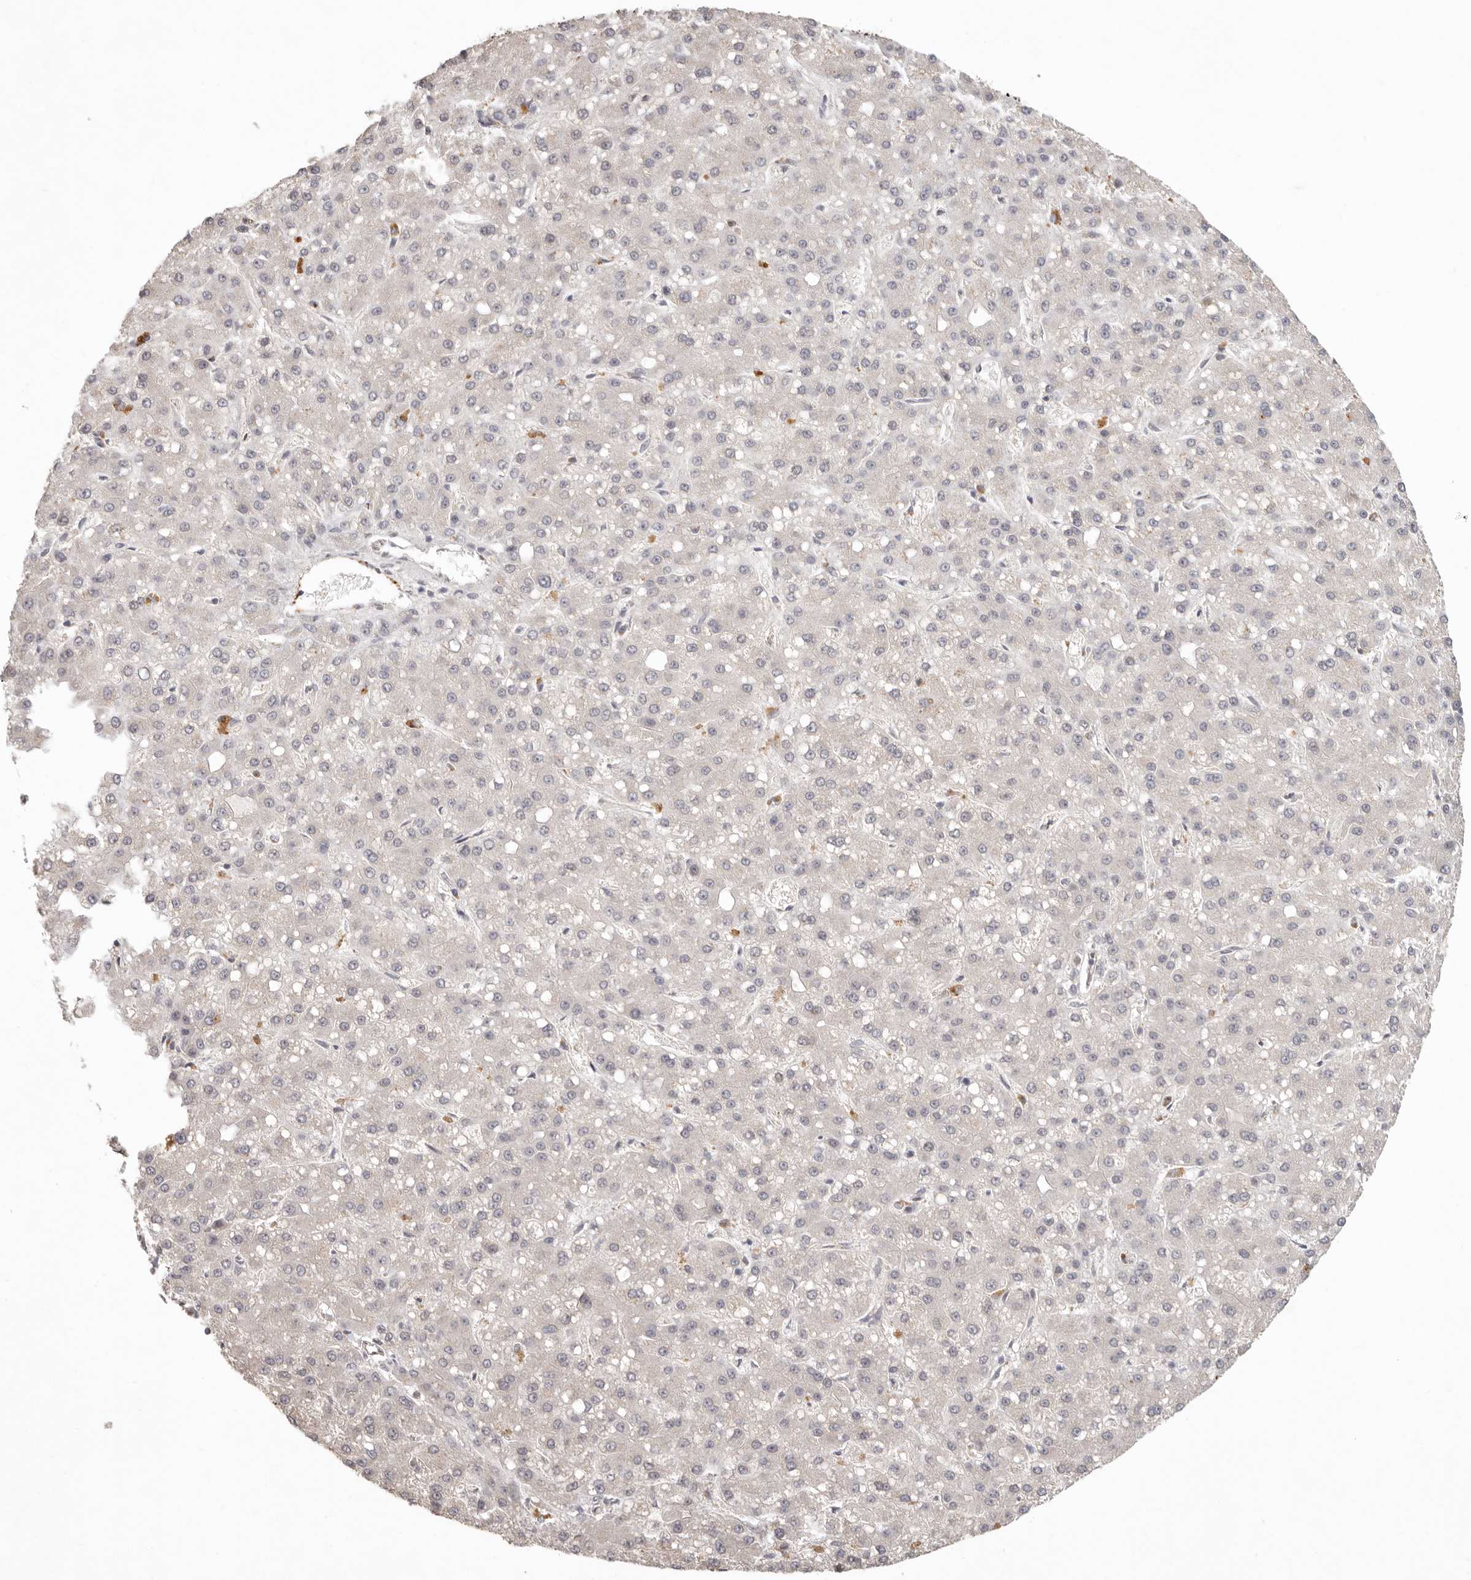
{"staining": {"intensity": "negative", "quantity": "none", "location": "none"}, "tissue": "liver cancer", "cell_type": "Tumor cells", "image_type": "cancer", "snomed": [{"axis": "morphology", "description": "Carcinoma, Hepatocellular, NOS"}, {"axis": "topography", "description": "Liver"}], "caption": "Immunohistochemical staining of human liver cancer exhibits no significant positivity in tumor cells.", "gene": "LRRC75A", "patient": {"sex": "male", "age": 67}}